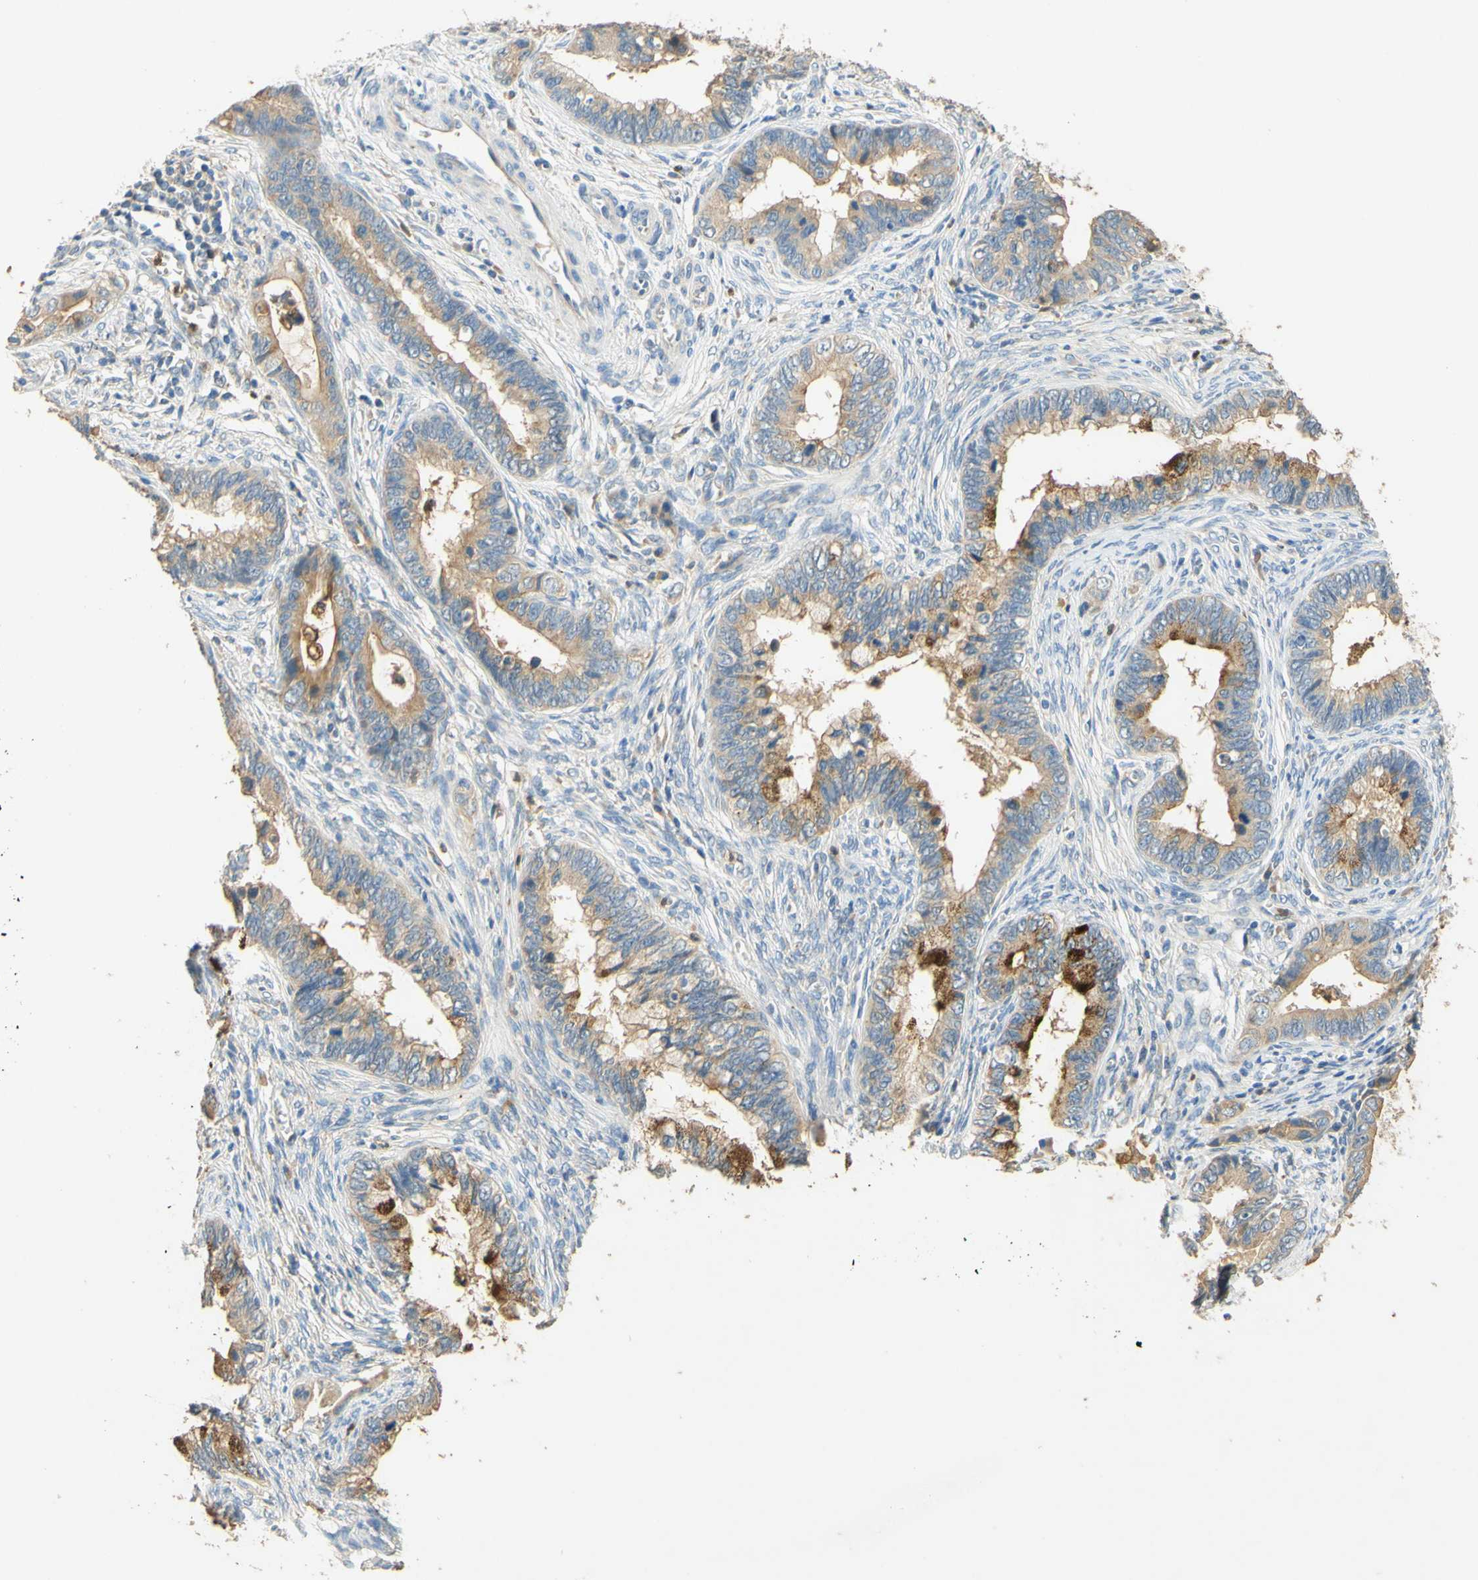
{"staining": {"intensity": "moderate", "quantity": ">75%", "location": "cytoplasmic/membranous"}, "tissue": "cervical cancer", "cell_type": "Tumor cells", "image_type": "cancer", "snomed": [{"axis": "morphology", "description": "Adenocarcinoma, NOS"}, {"axis": "topography", "description": "Cervix"}], "caption": "A photomicrograph of human adenocarcinoma (cervical) stained for a protein exhibits moderate cytoplasmic/membranous brown staining in tumor cells.", "gene": "ENTREP2", "patient": {"sex": "female", "age": 44}}